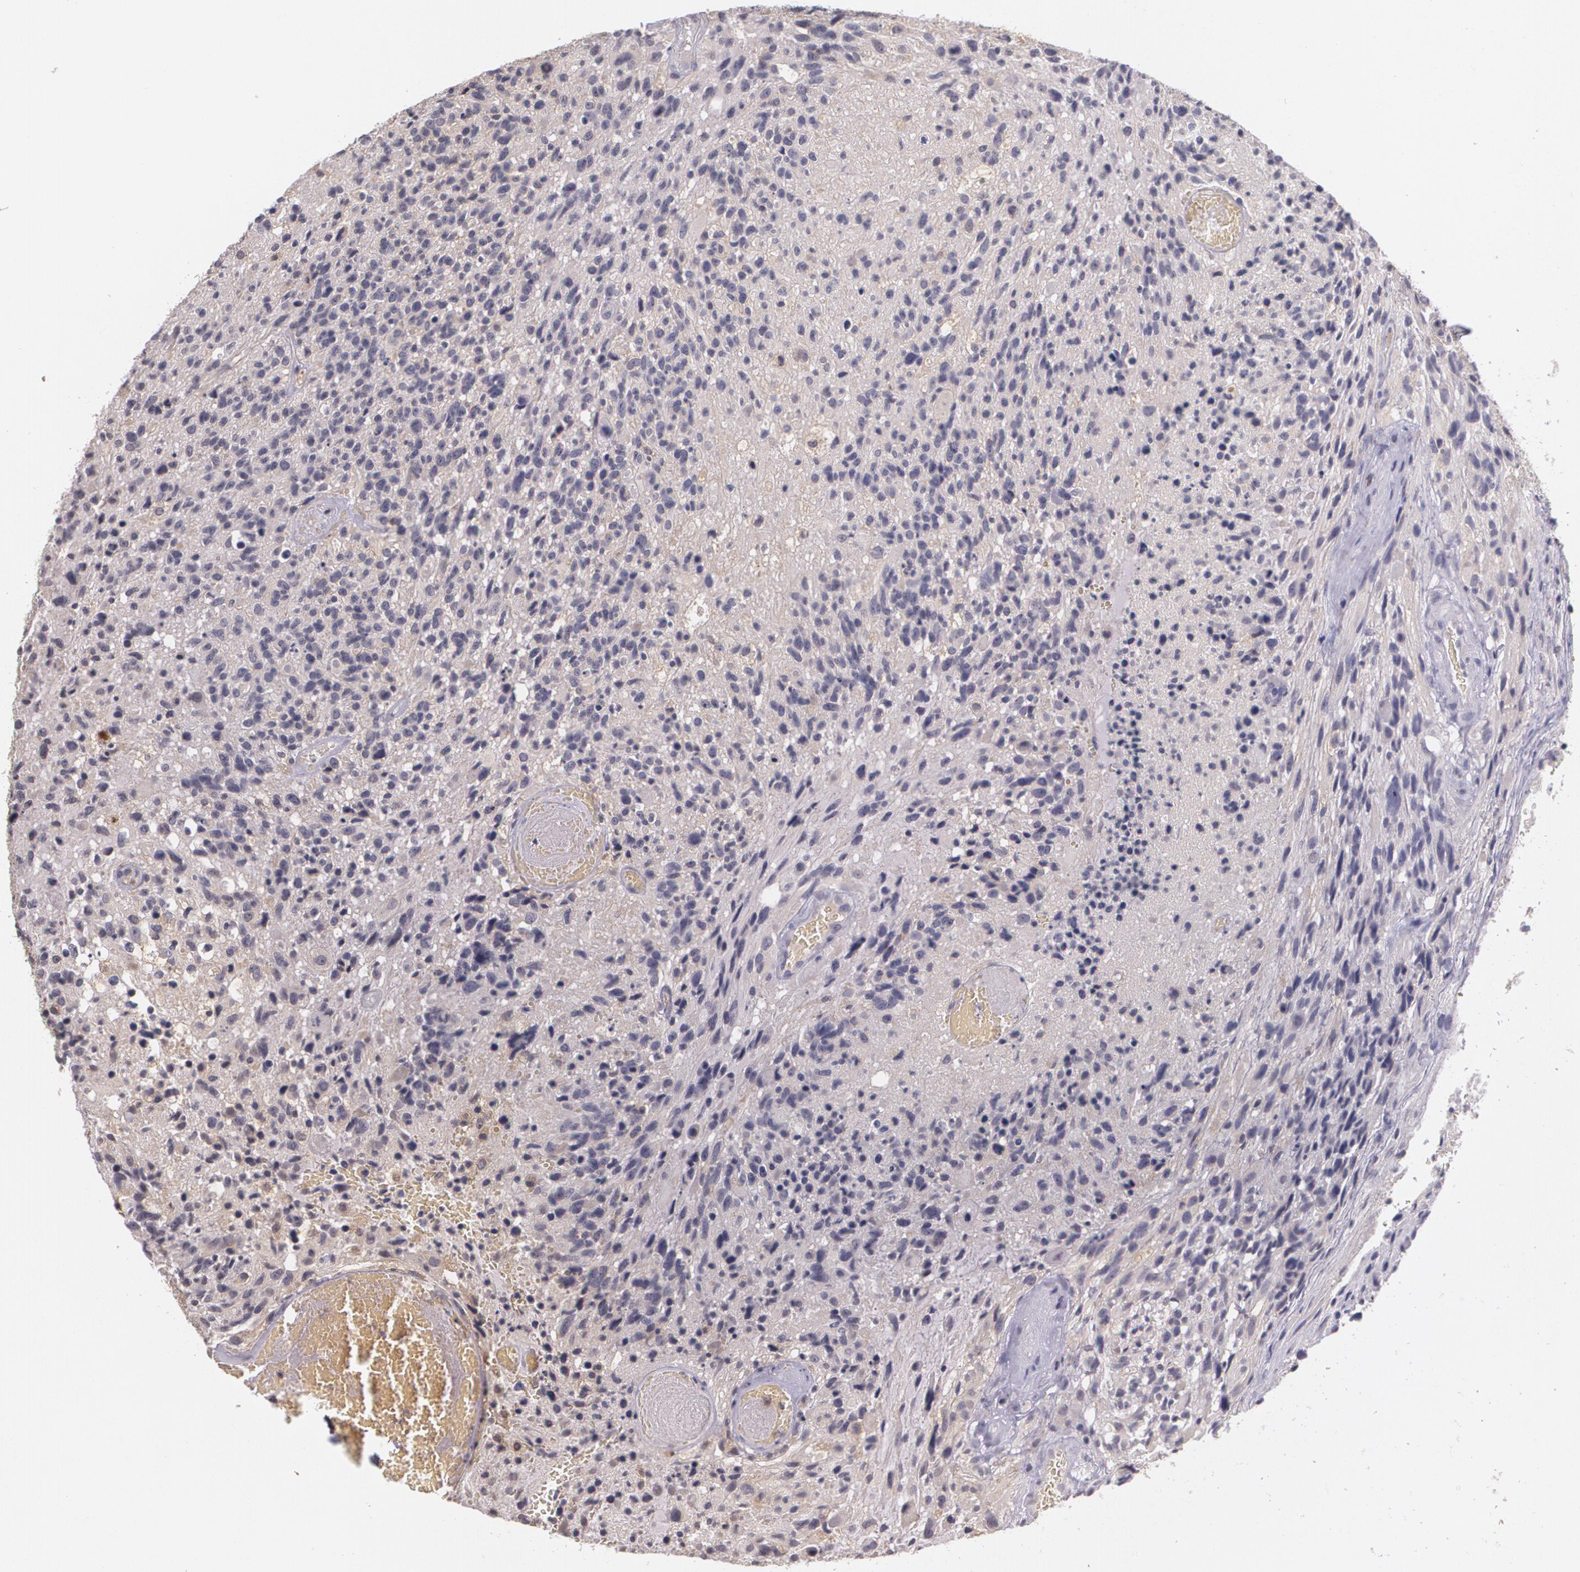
{"staining": {"intensity": "weak", "quantity": ">75%", "location": "cytoplasmic/membranous"}, "tissue": "glioma", "cell_type": "Tumor cells", "image_type": "cancer", "snomed": [{"axis": "morphology", "description": "Glioma, malignant, High grade"}, {"axis": "topography", "description": "Brain"}], "caption": "Malignant glioma (high-grade) tissue shows weak cytoplasmic/membranous staining in approximately >75% of tumor cells, visualized by immunohistochemistry.", "gene": "TM4SF1", "patient": {"sex": "male", "age": 72}}